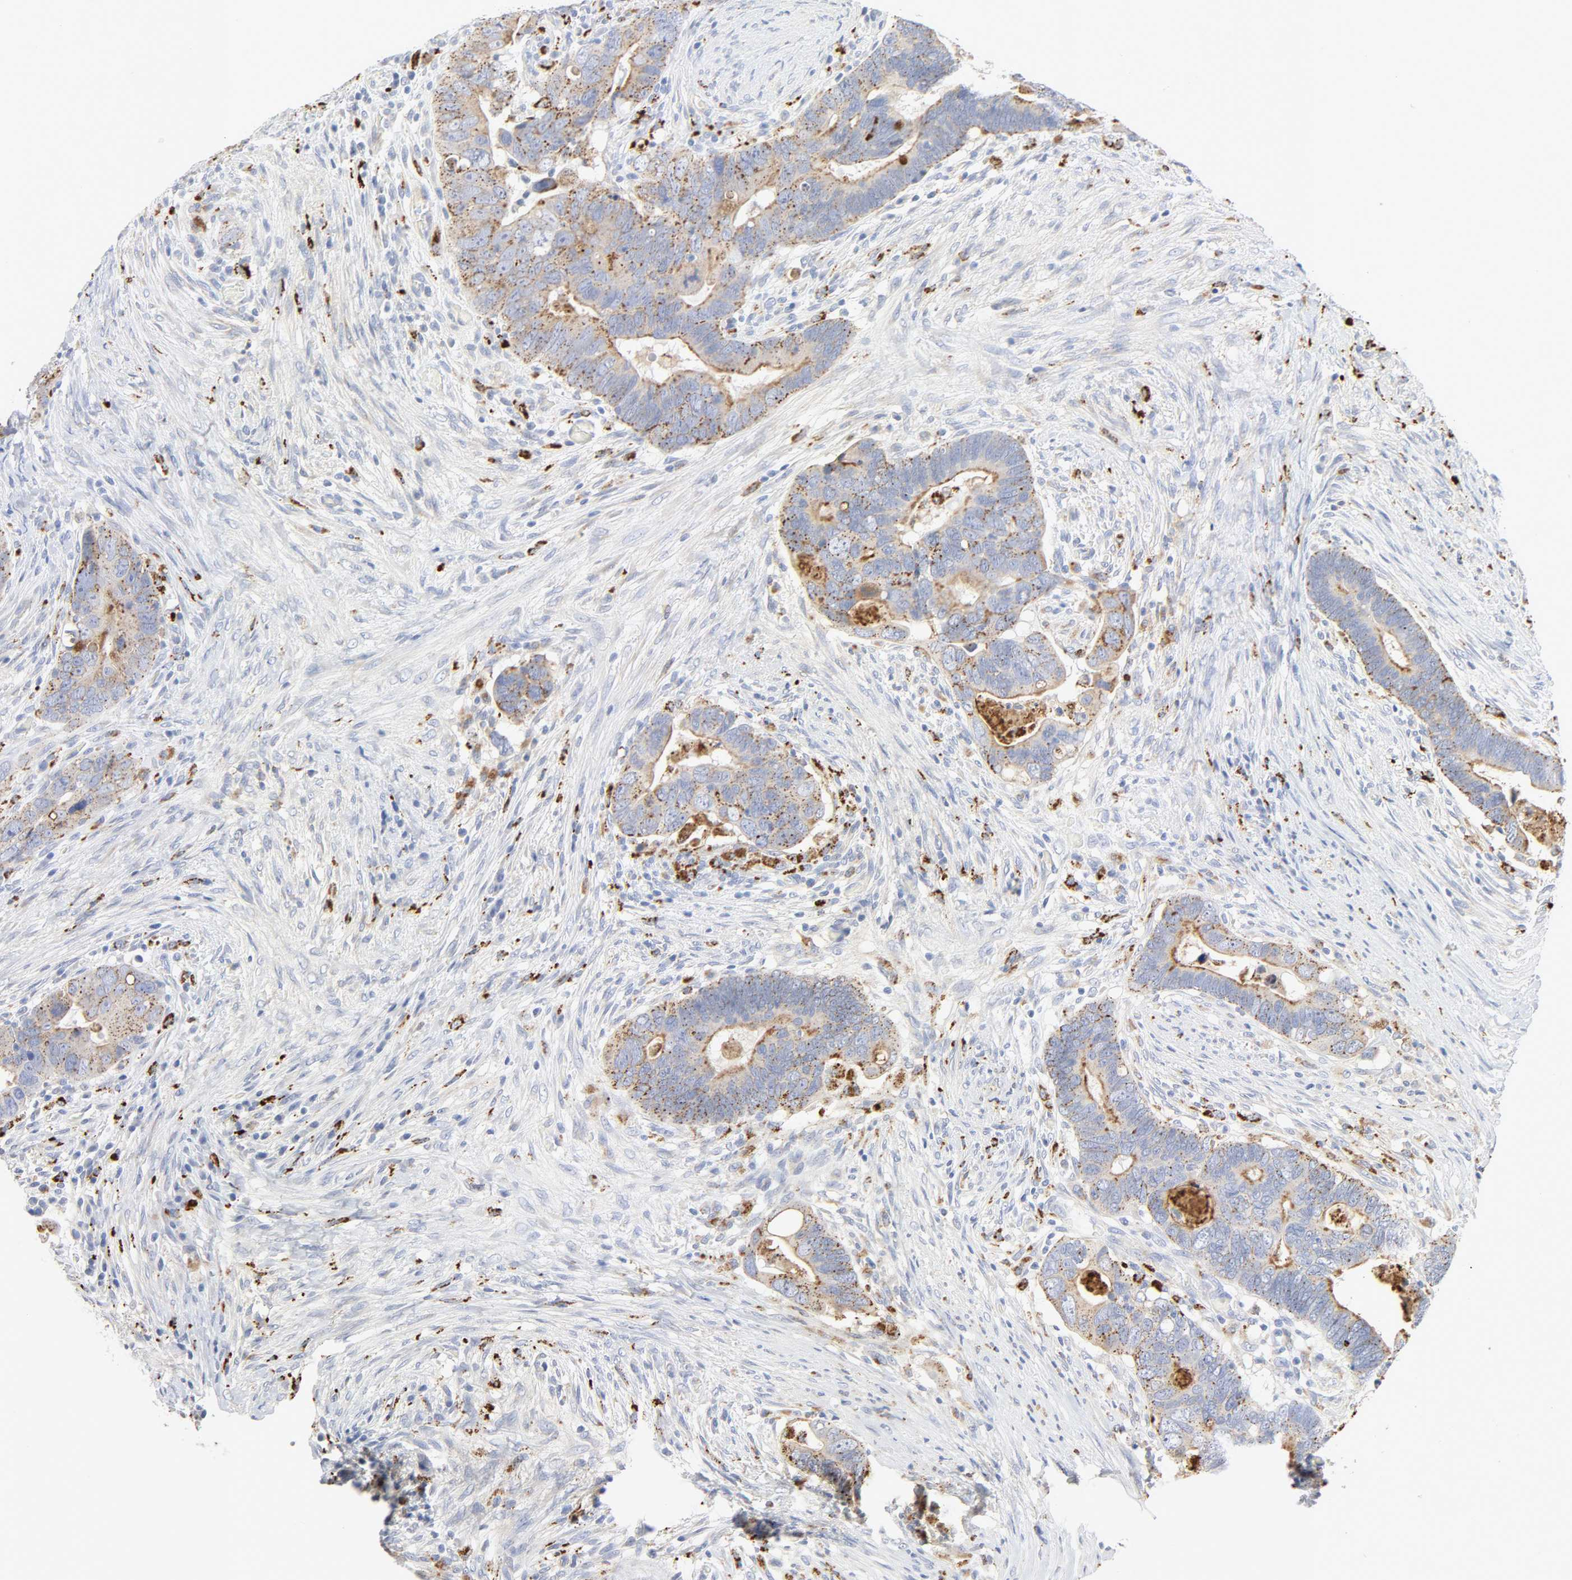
{"staining": {"intensity": "moderate", "quantity": ">75%", "location": "cytoplasmic/membranous"}, "tissue": "colorectal cancer", "cell_type": "Tumor cells", "image_type": "cancer", "snomed": [{"axis": "morphology", "description": "Adenocarcinoma, NOS"}, {"axis": "topography", "description": "Rectum"}], "caption": "There is medium levels of moderate cytoplasmic/membranous expression in tumor cells of adenocarcinoma (colorectal), as demonstrated by immunohistochemical staining (brown color).", "gene": "MAGEB17", "patient": {"sex": "male", "age": 53}}